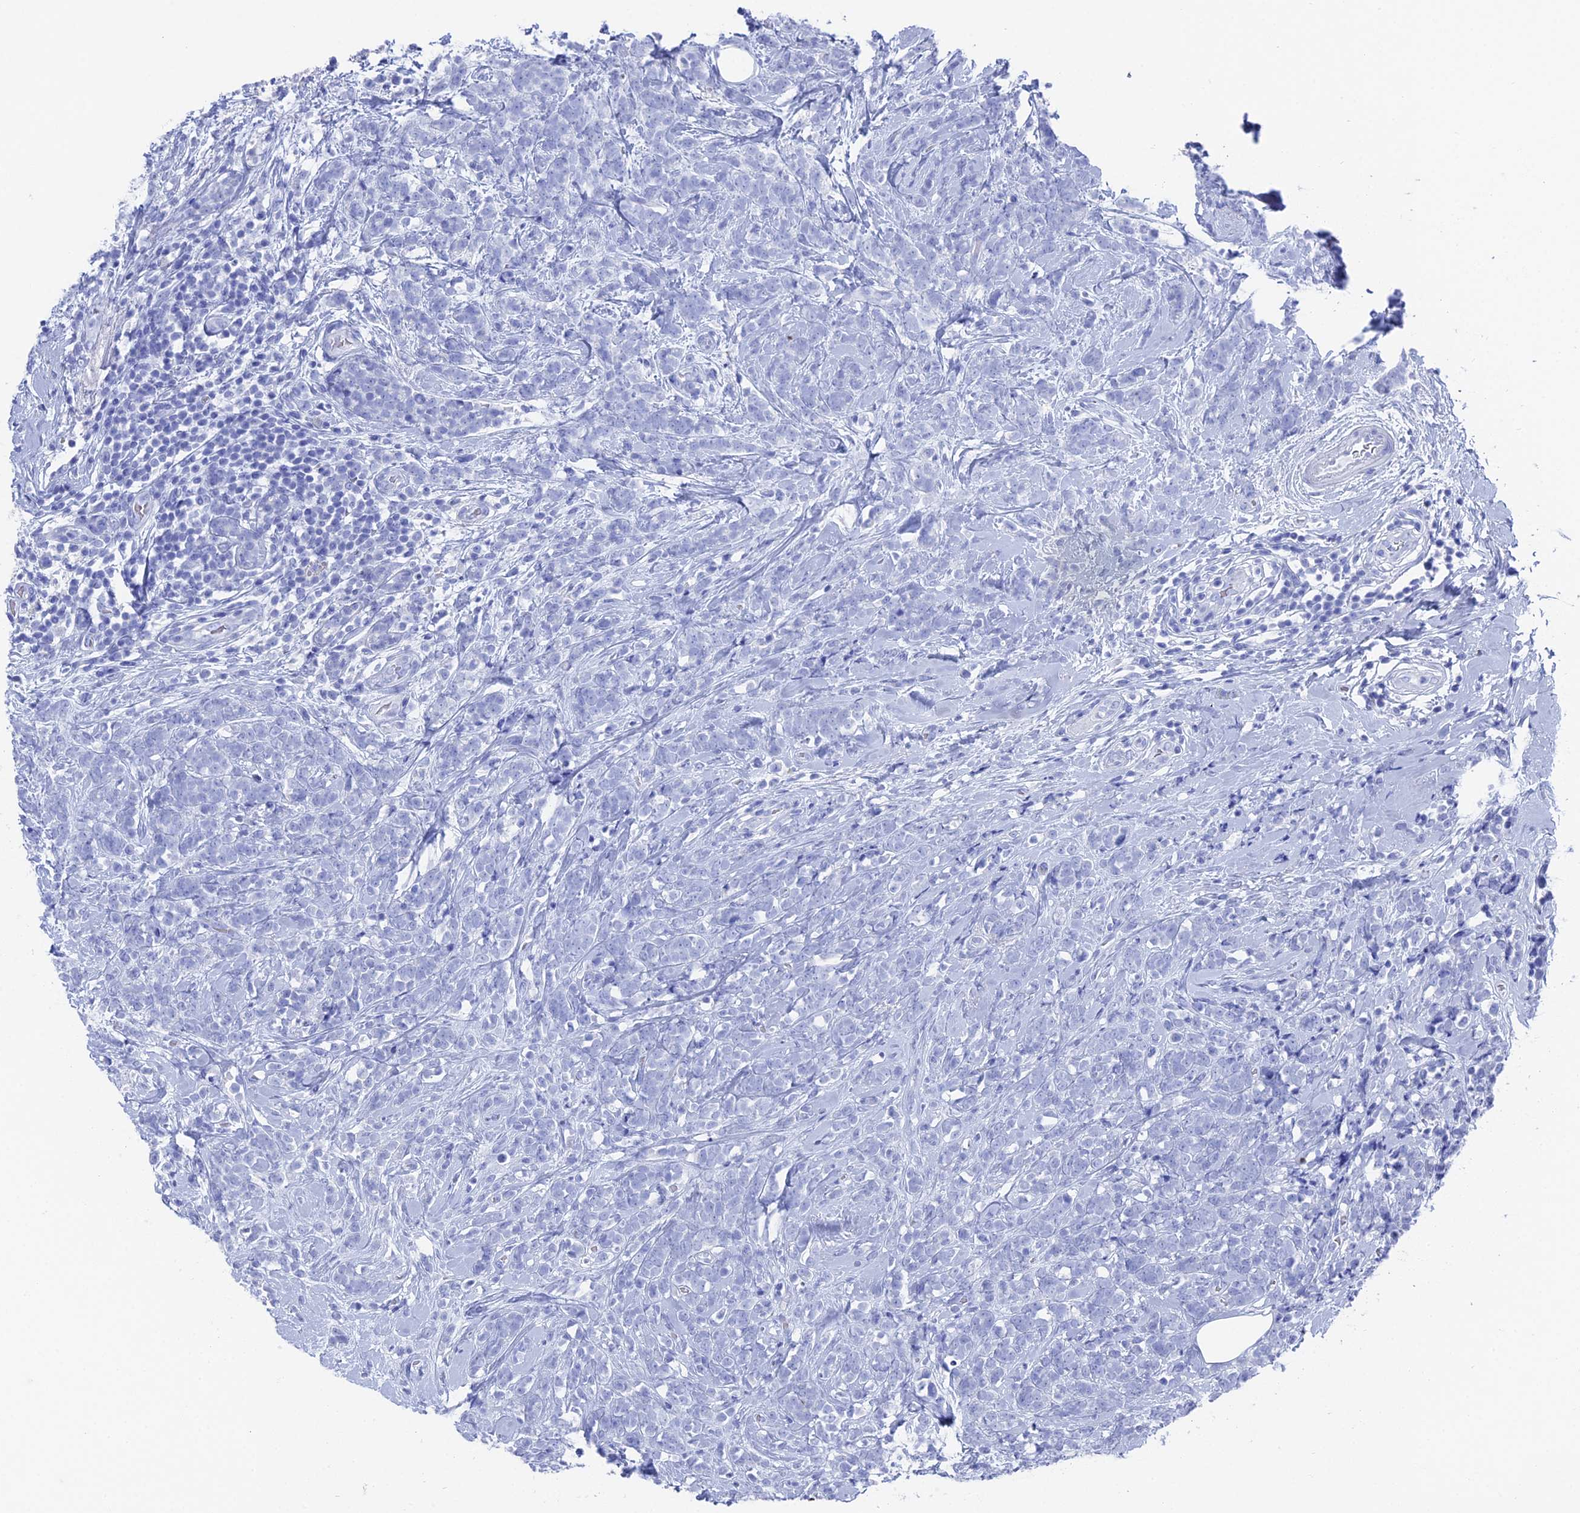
{"staining": {"intensity": "negative", "quantity": "none", "location": "none"}, "tissue": "breast cancer", "cell_type": "Tumor cells", "image_type": "cancer", "snomed": [{"axis": "morphology", "description": "Lobular carcinoma"}, {"axis": "topography", "description": "Breast"}], "caption": "Histopathology image shows no significant protein positivity in tumor cells of breast cancer.", "gene": "ENPP3", "patient": {"sex": "female", "age": 58}}